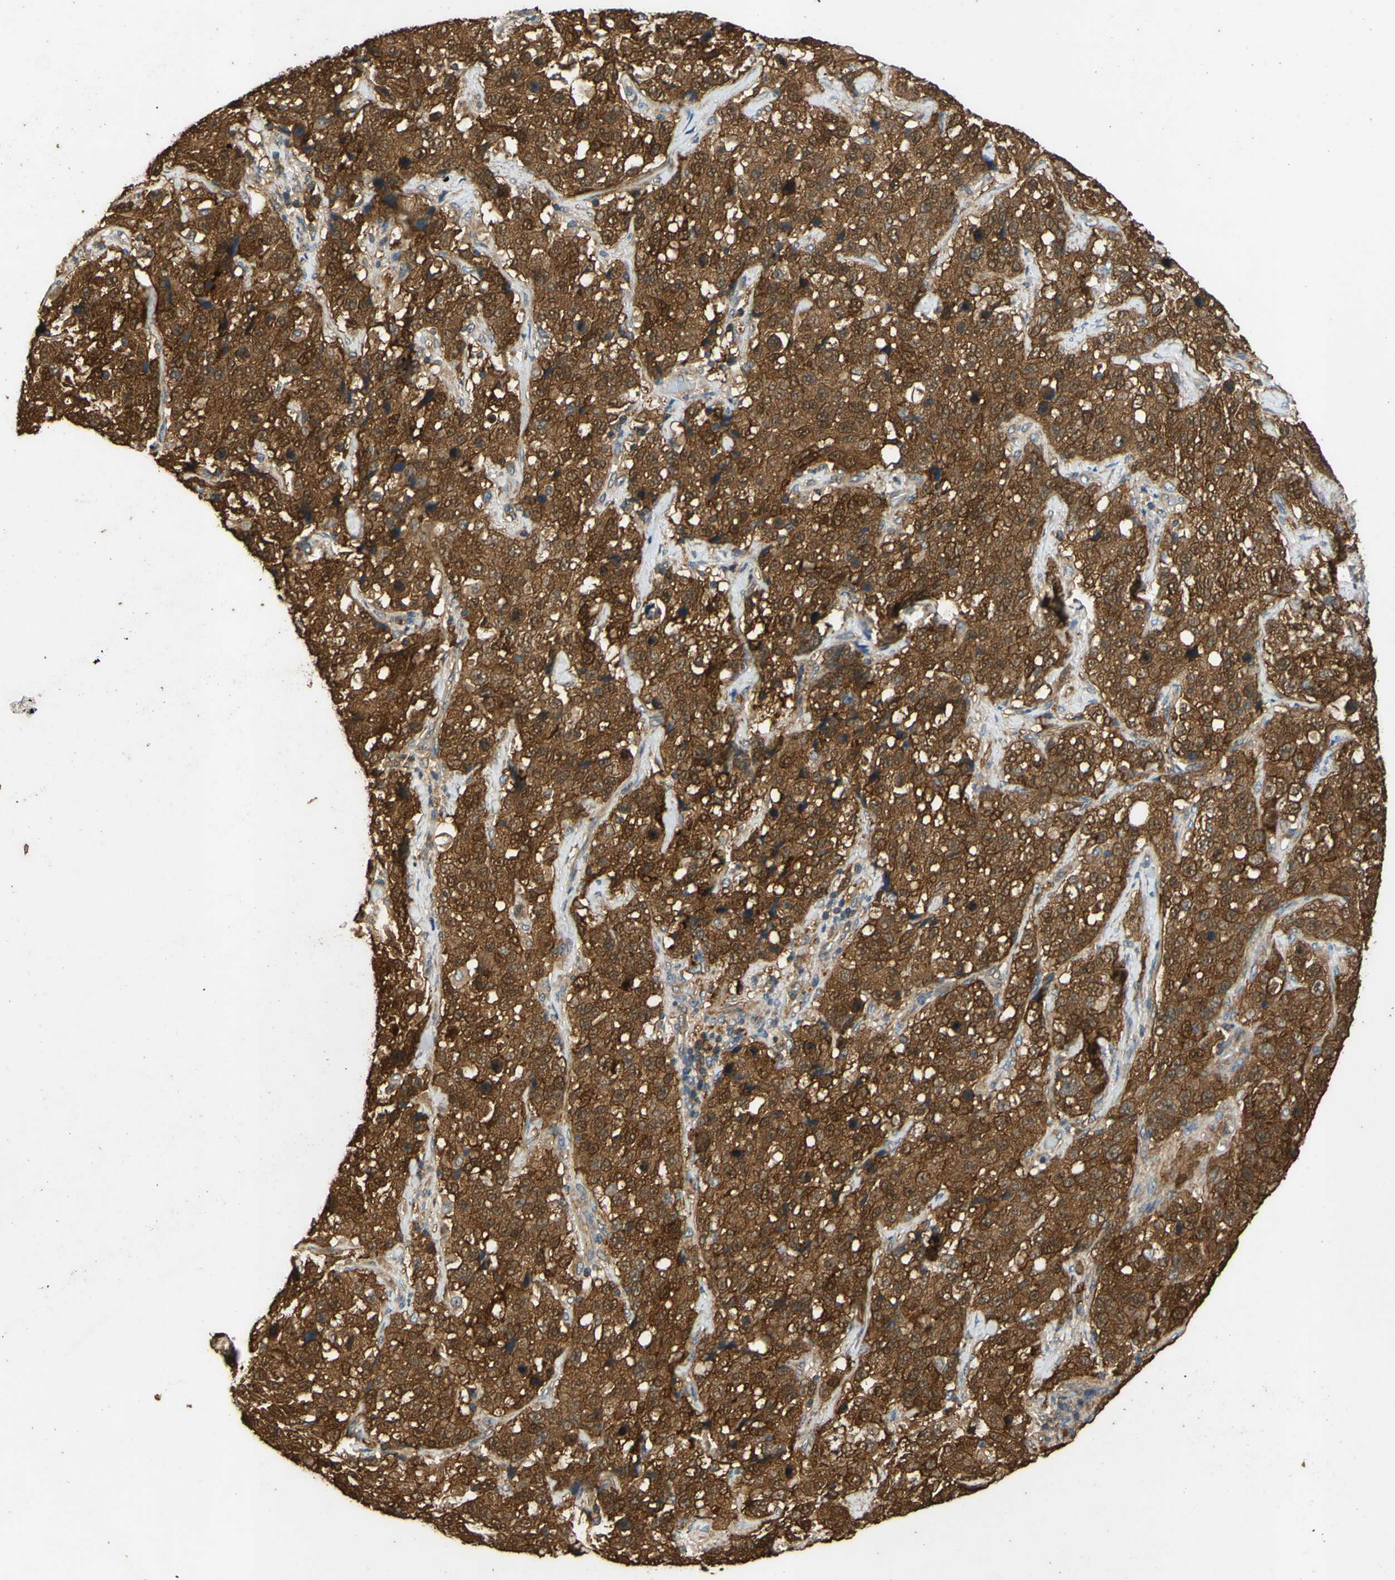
{"staining": {"intensity": "strong", "quantity": ">75%", "location": "cytoplasmic/membranous"}, "tissue": "stomach cancer", "cell_type": "Tumor cells", "image_type": "cancer", "snomed": [{"axis": "morphology", "description": "Normal tissue, NOS"}, {"axis": "morphology", "description": "Adenocarcinoma, NOS"}, {"axis": "topography", "description": "Stomach"}], "caption": "Stomach cancer stained with DAB immunohistochemistry exhibits high levels of strong cytoplasmic/membranous positivity in about >75% of tumor cells. Ihc stains the protein in brown and the nuclei are stained blue.", "gene": "CTTN", "patient": {"sex": "male", "age": 48}}